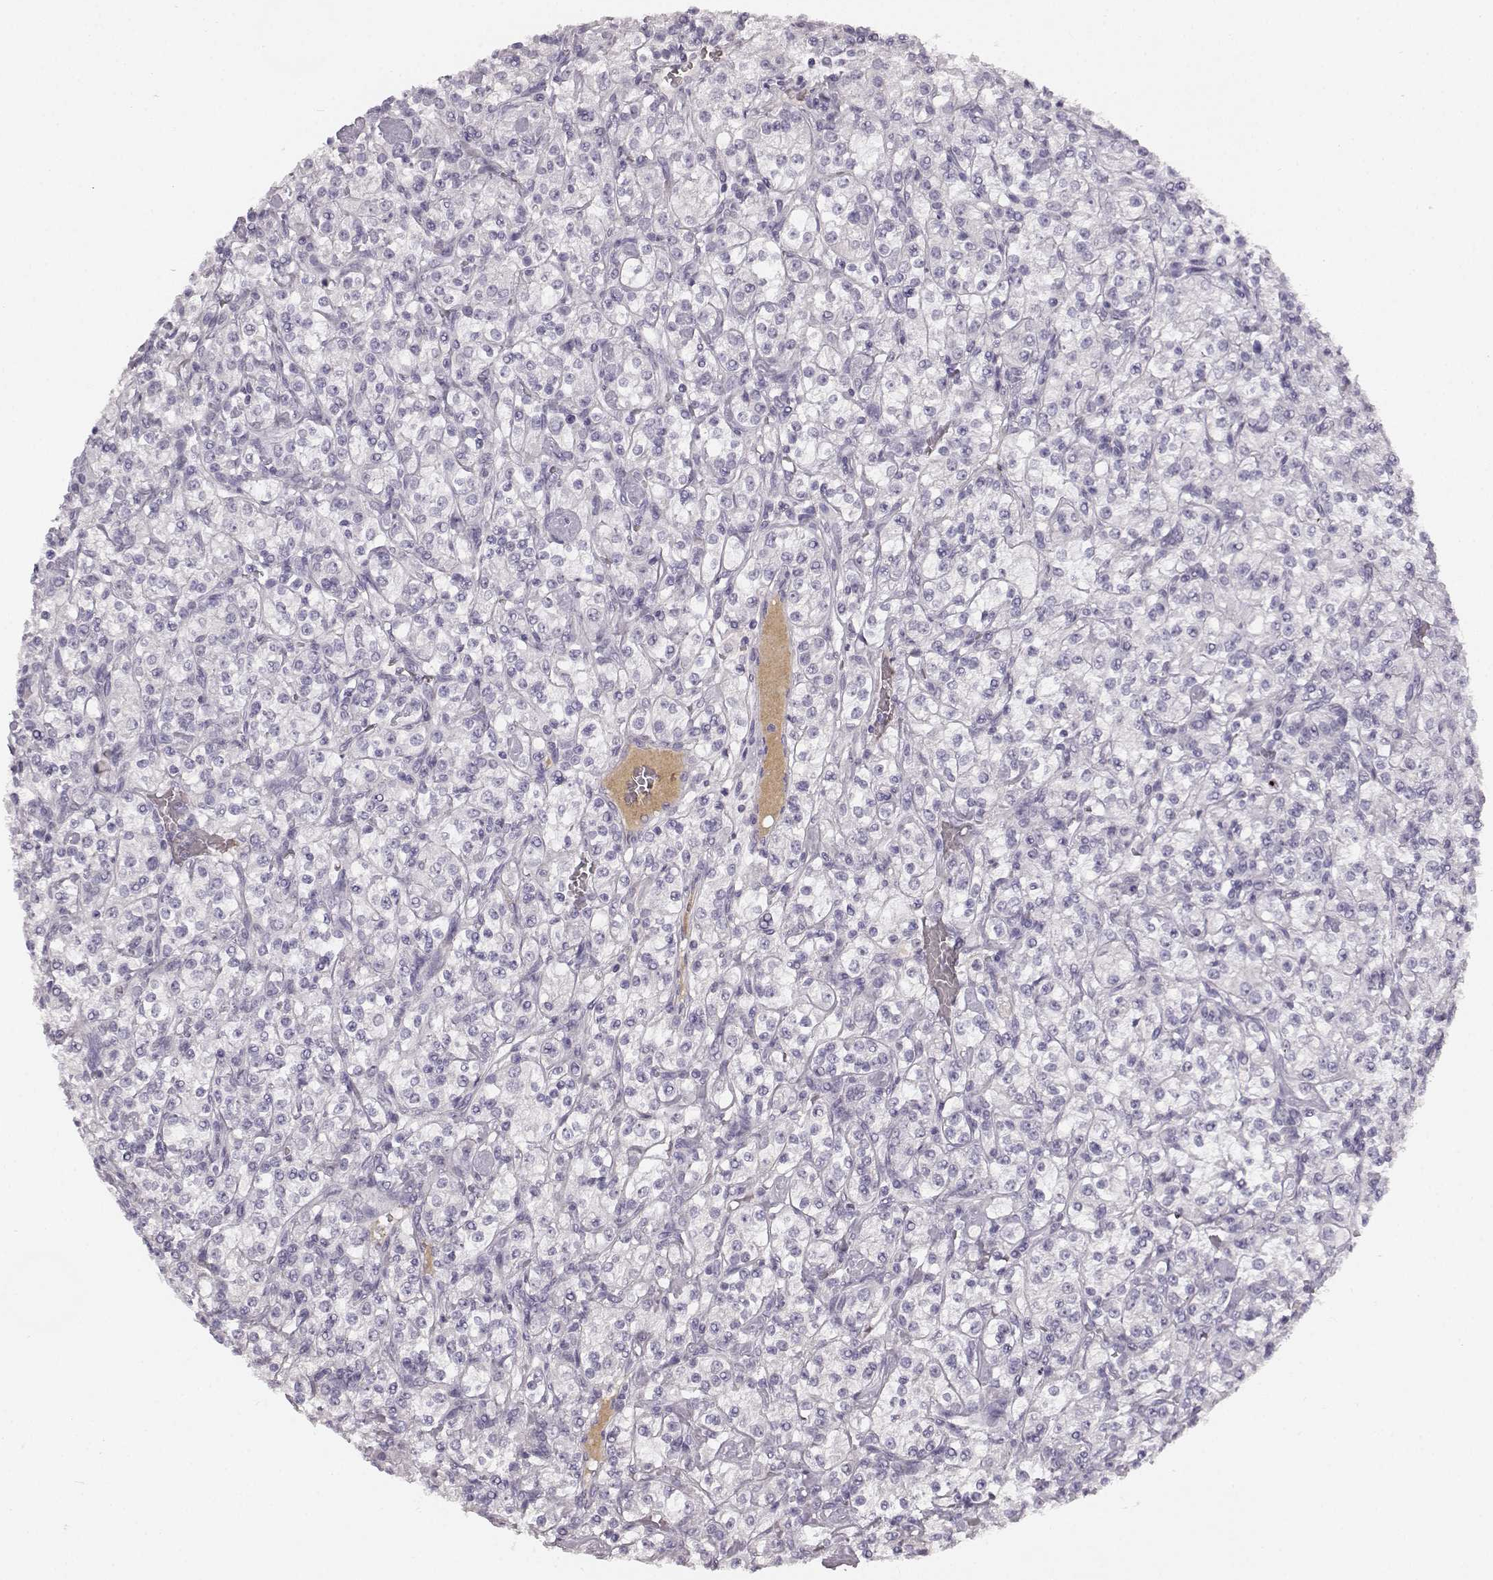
{"staining": {"intensity": "negative", "quantity": "none", "location": "none"}, "tissue": "renal cancer", "cell_type": "Tumor cells", "image_type": "cancer", "snomed": [{"axis": "morphology", "description": "Adenocarcinoma, NOS"}, {"axis": "topography", "description": "Kidney"}], "caption": "Tumor cells show no significant protein positivity in renal cancer (adenocarcinoma).", "gene": "KIAA0319", "patient": {"sex": "male", "age": 77}}